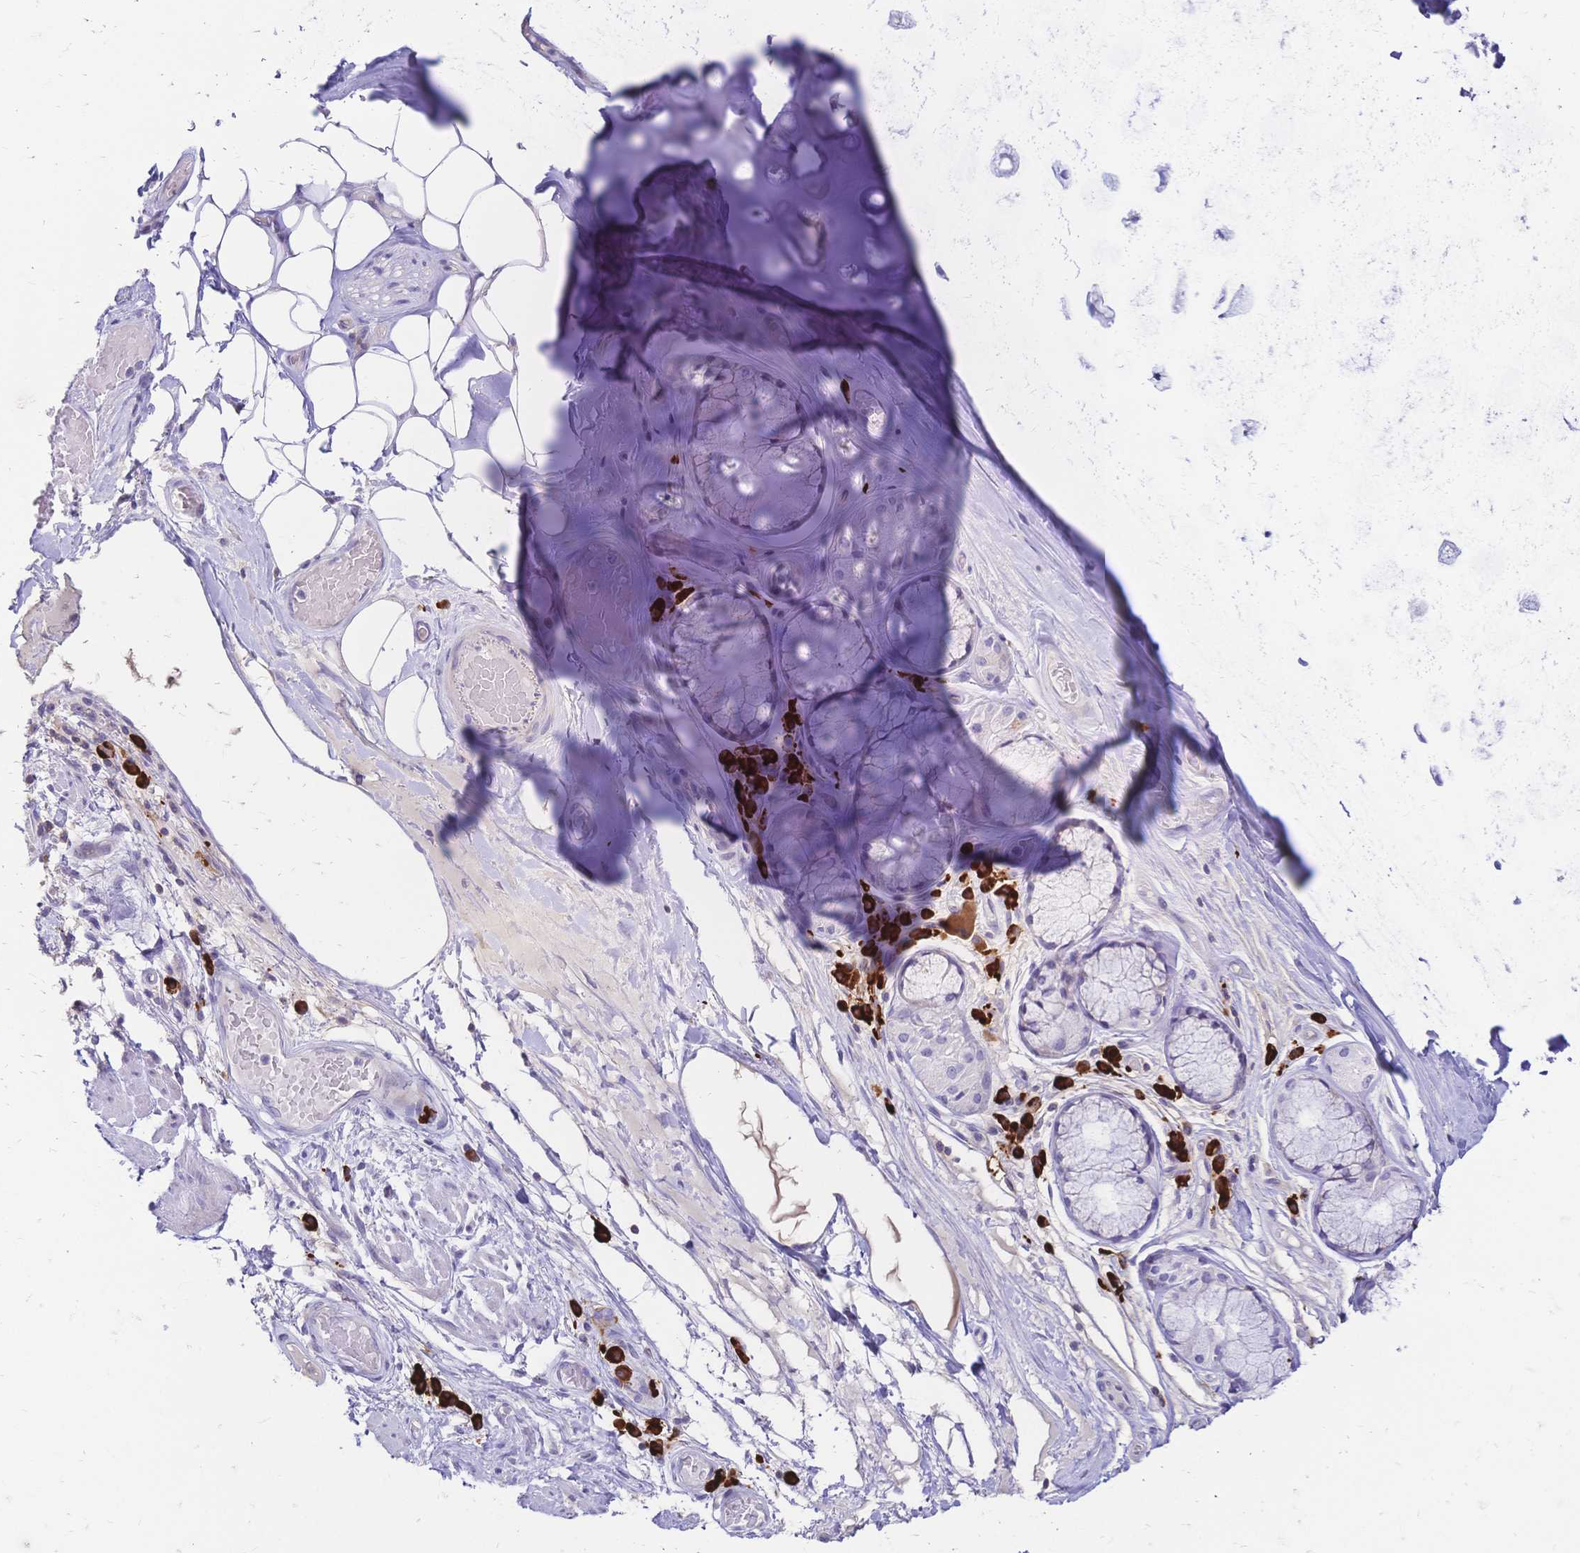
{"staining": {"intensity": "negative", "quantity": "none", "location": "none"}, "tissue": "adipose tissue", "cell_type": "Adipocytes", "image_type": "normal", "snomed": [{"axis": "morphology", "description": "Normal tissue, NOS"}, {"axis": "topography", "description": "Cartilage tissue"}, {"axis": "topography", "description": "Bronchus"}], "caption": "Protein analysis of normal adipose tissue reveals no significant expression in adipocytes.", "gene": "IL2RA", "patient": {"sex": "male", "age": 64}}